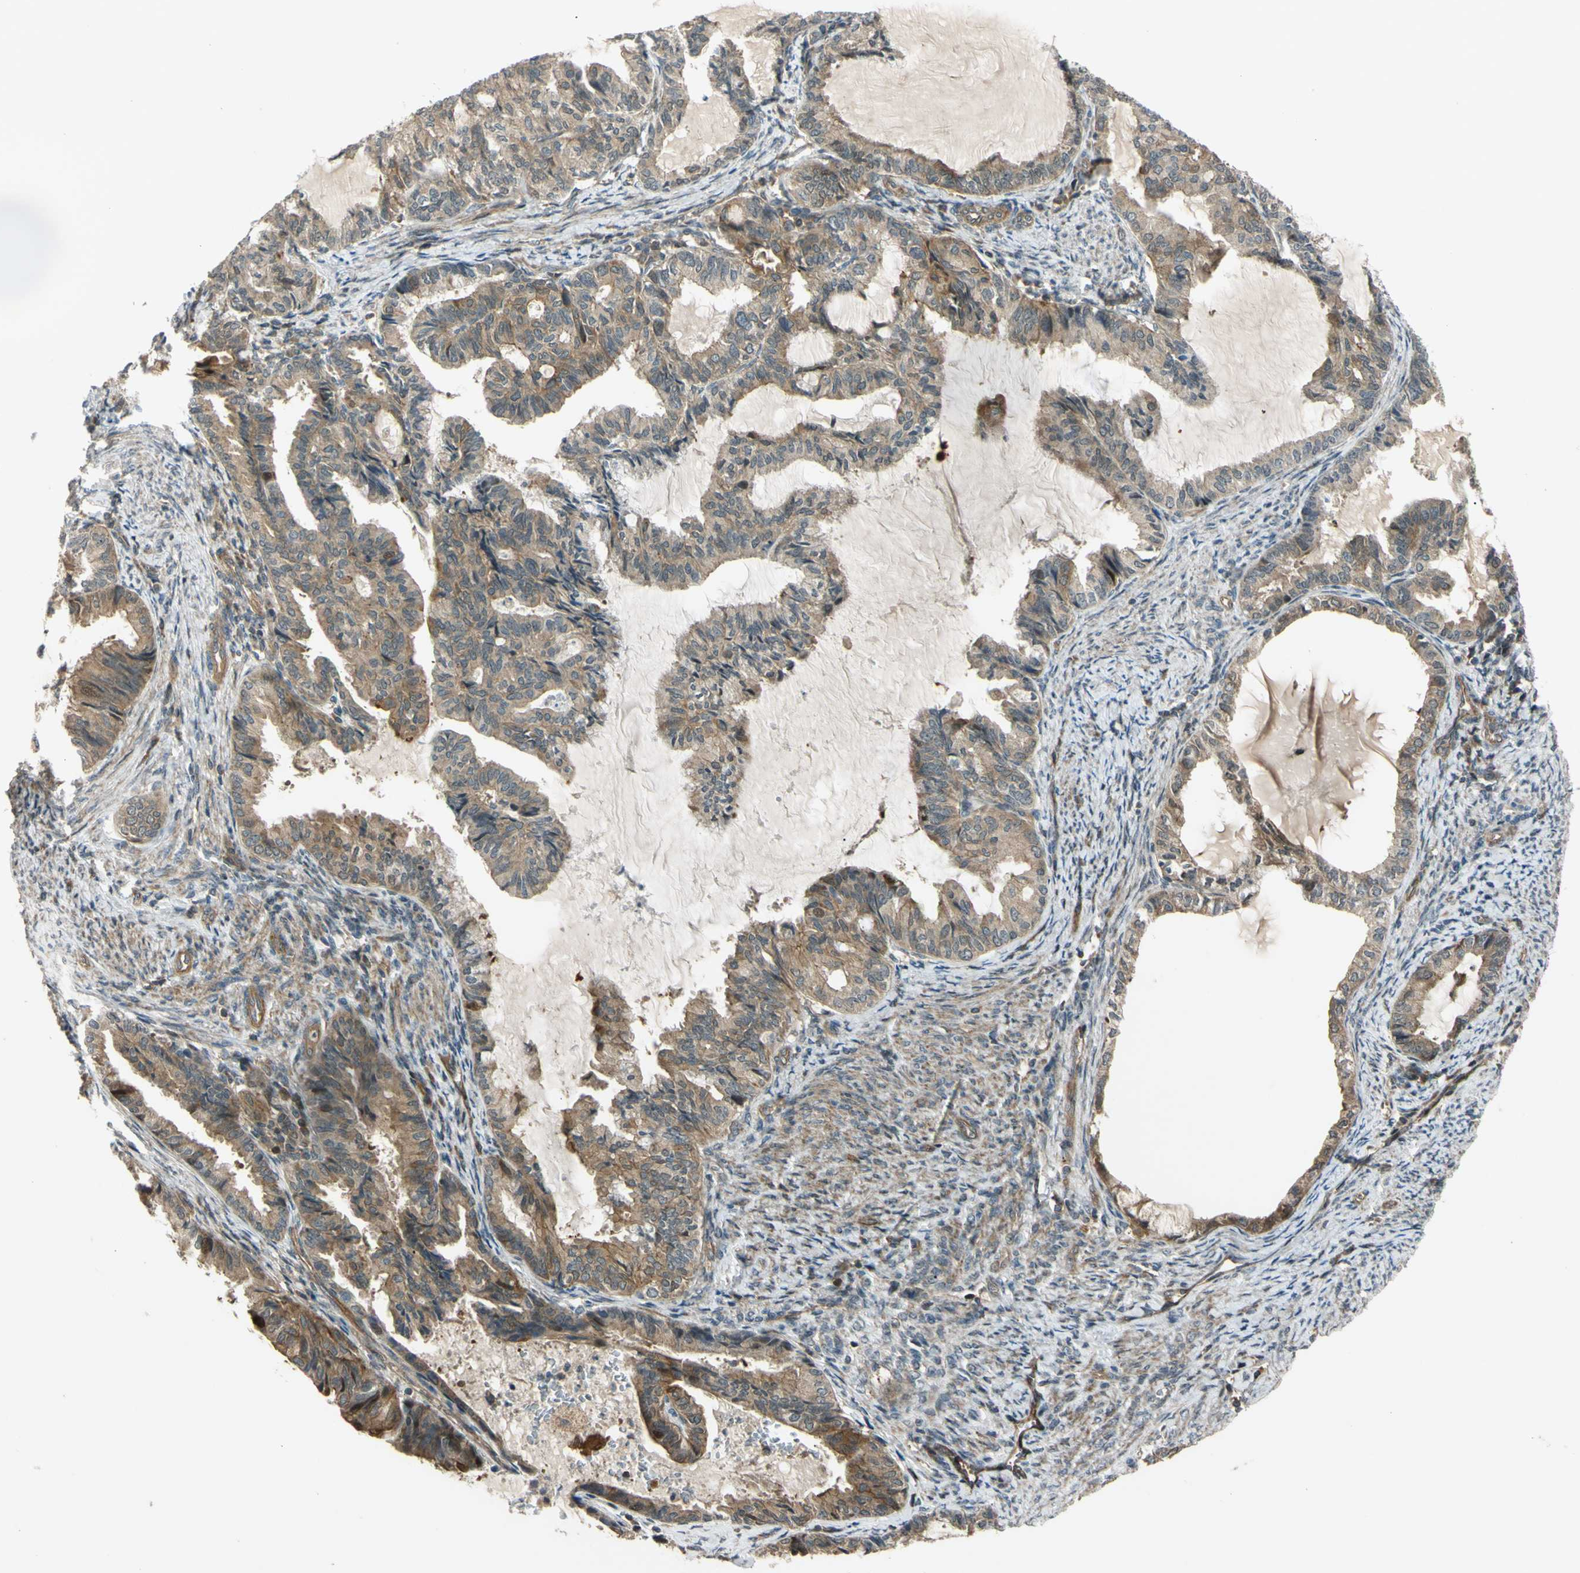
{"staining": {"intensity": "moderate", "quantity": ">75%", "location": "cytoplasmic/membranous"}, "tissue": "endometrial cancer", "cell_type": "Tumor cells", "image_type": "cancer", "snomed": [{"axis": "morphology", "description": "Adenocarcinoma, NOS"}, {"axis": "topography", "description": "Endometrium"}], "caption": "DAB (3,3'-diaminobenzidine) immunohistochemical staining of human endometrial cancer demonstrates moderate cytoplasmic/membranous protein positivity in about >75% of tumor cells.", "gene": "FLII", "patient": {"sex": "female", "age": 86}}